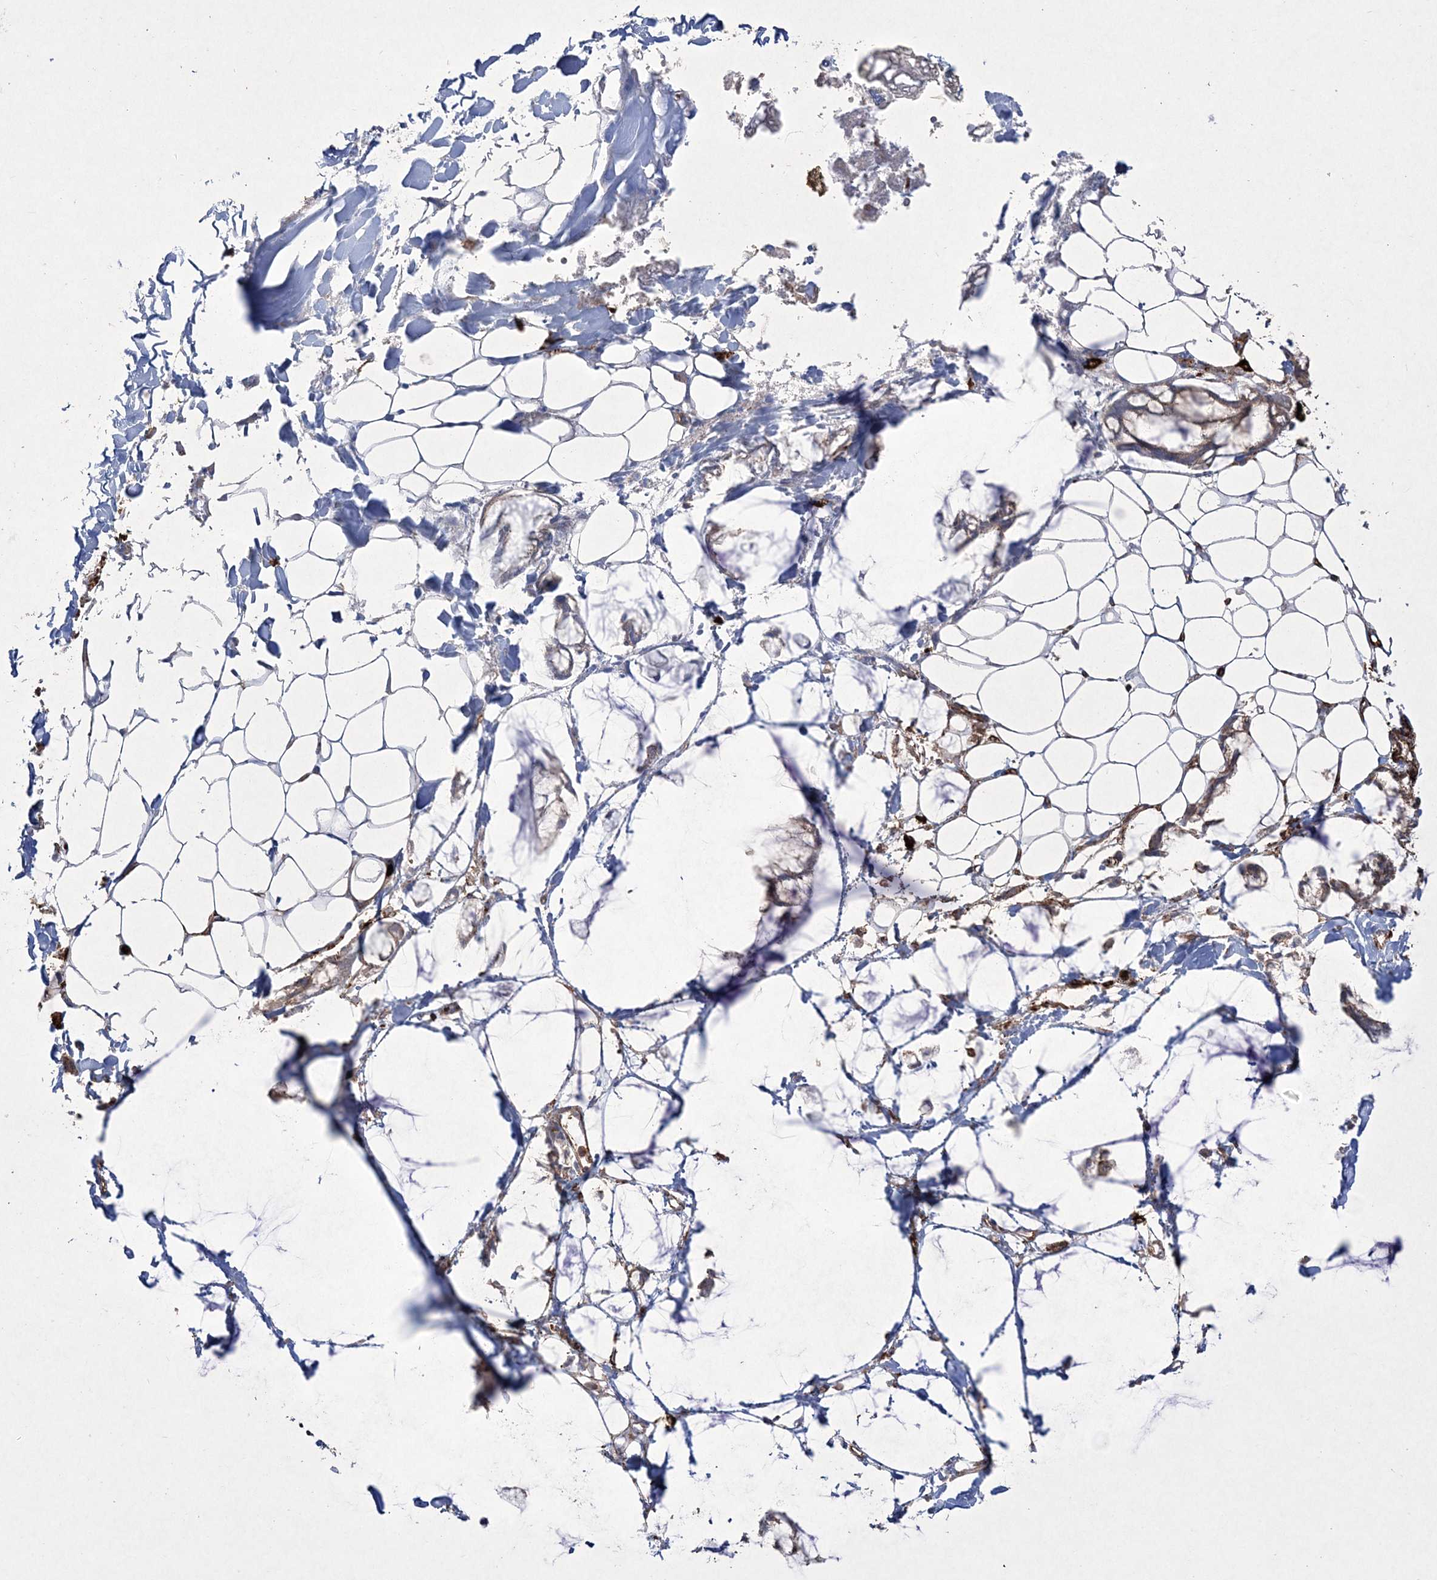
{"staining": {"intensity": "moderate", "quantity": ">75%", "location": "cytoplasmic/membranous"}, "tissue": "adipose tissue", "cell_type": "Adipocytes", "image_type": "normal", "snomed": [{"axis": "morphology", "description": "Normal tissue, NOS"}, {"axis": "morphology", "description": "Adenocarcinoma, NOS"}, {"axis": "topography", "description": "Colon"}, {"axis": "topography", "description": "Peripheral nerve tissue"}], "caption": "Immunohistochemical staining of normal human adipose tissue reveals >75% levels of moderate cytoplasmic/membranous protein expression in about >75% of adipocytes.", "gene": "RICTOR", "patient": {"sex": "male", "age": 14}}